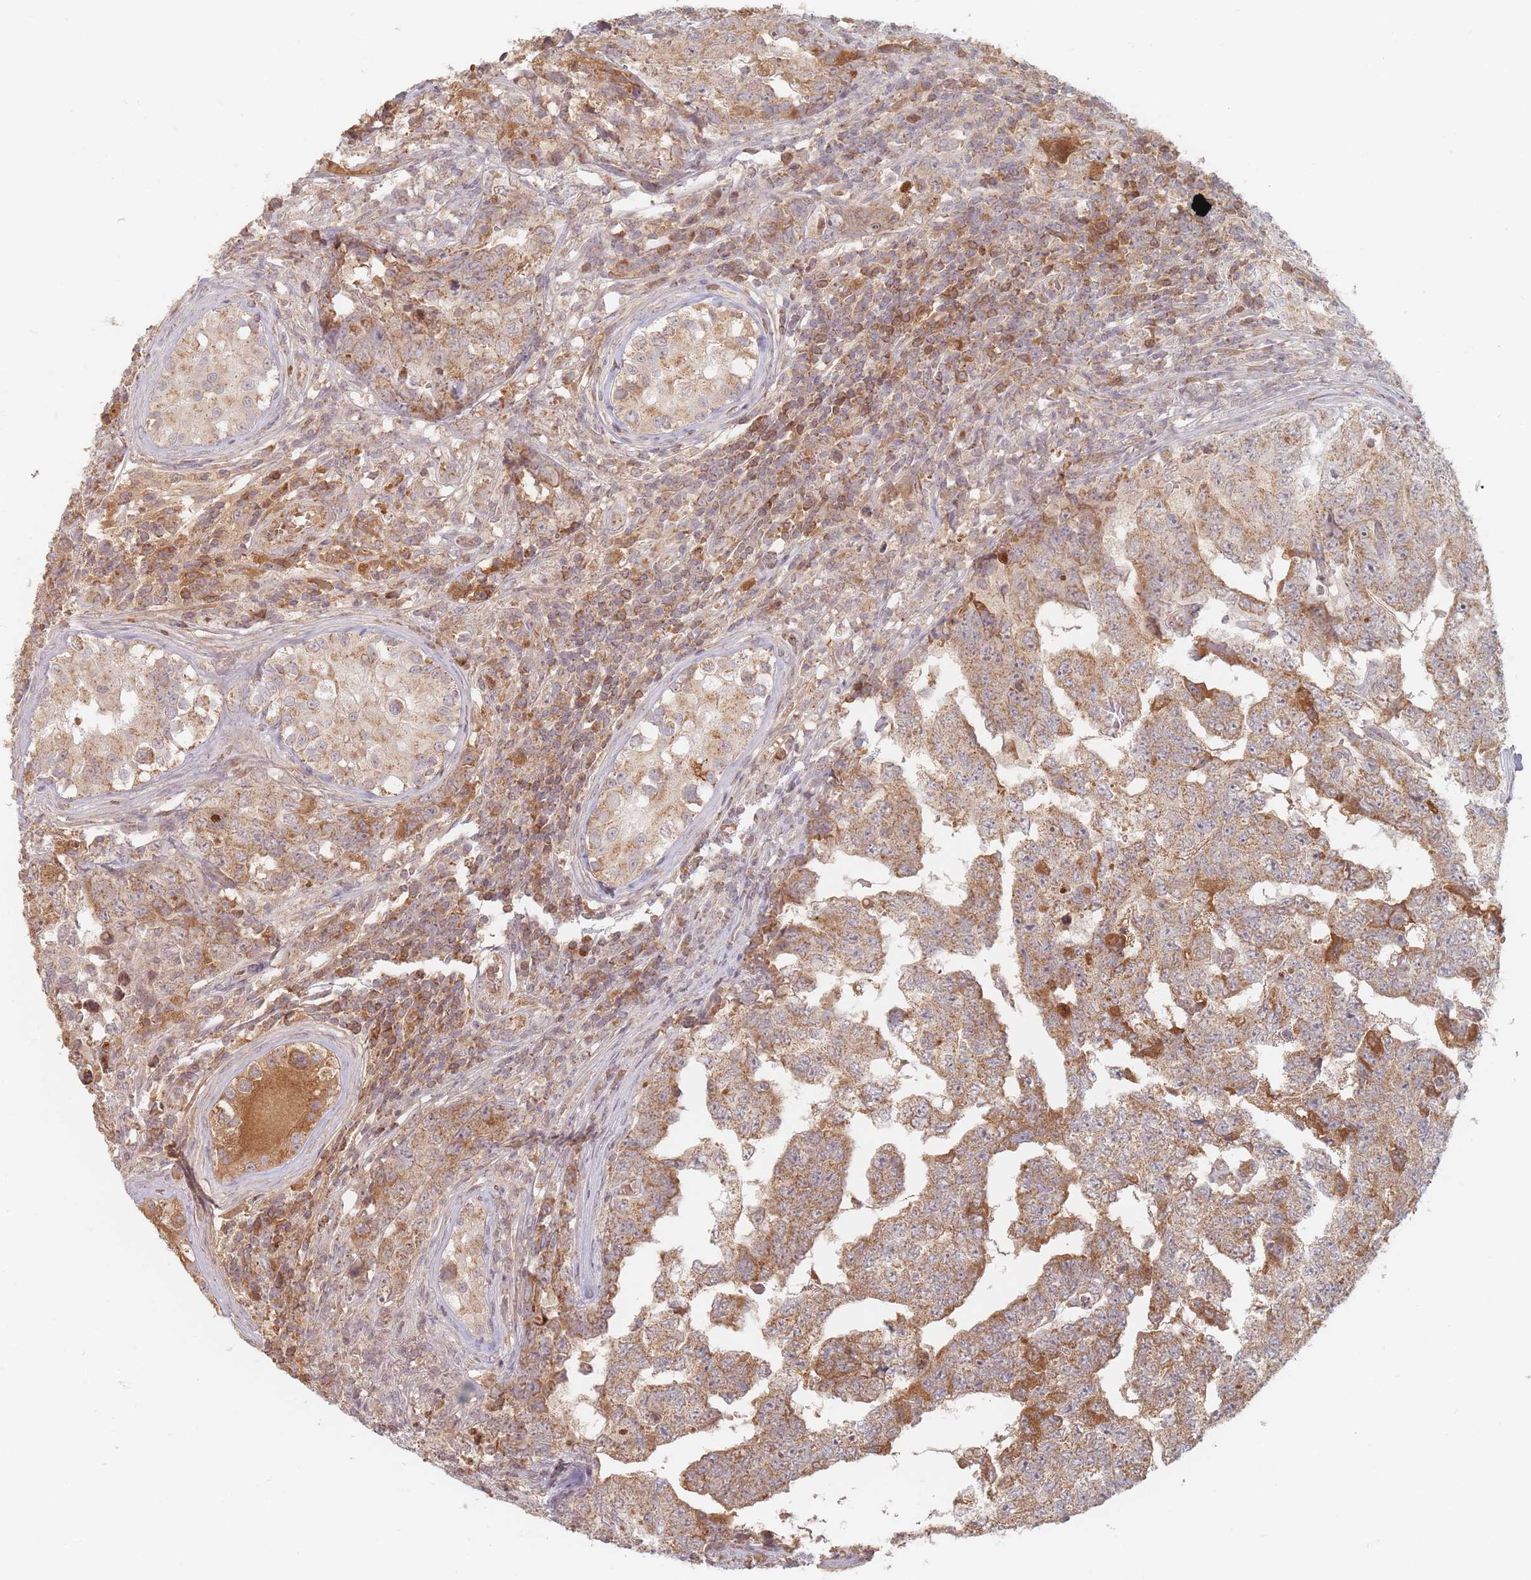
{"staining": {"intensity": "moderate", "quantity": ">75%", "location": "cytoplasmic/membranous"}, "tissue": "testis cancer", "cell_type": "Tumor cells", "image_type": "cancer", "snomed": [{"axis": "morphology", "description": "Carcinoma, Embryonal, NOS"}, {"axis": "topography", "description": "Testis"}], "caption": "An image showing moderate cytoplasmic/membranous expression in about >75% of tumor cells in testis embryonal carcinoma, as visualized by brown immunohistochemical staining.", "gene": "OR2M4", "patient": {"sex": "male", "age": 25}}